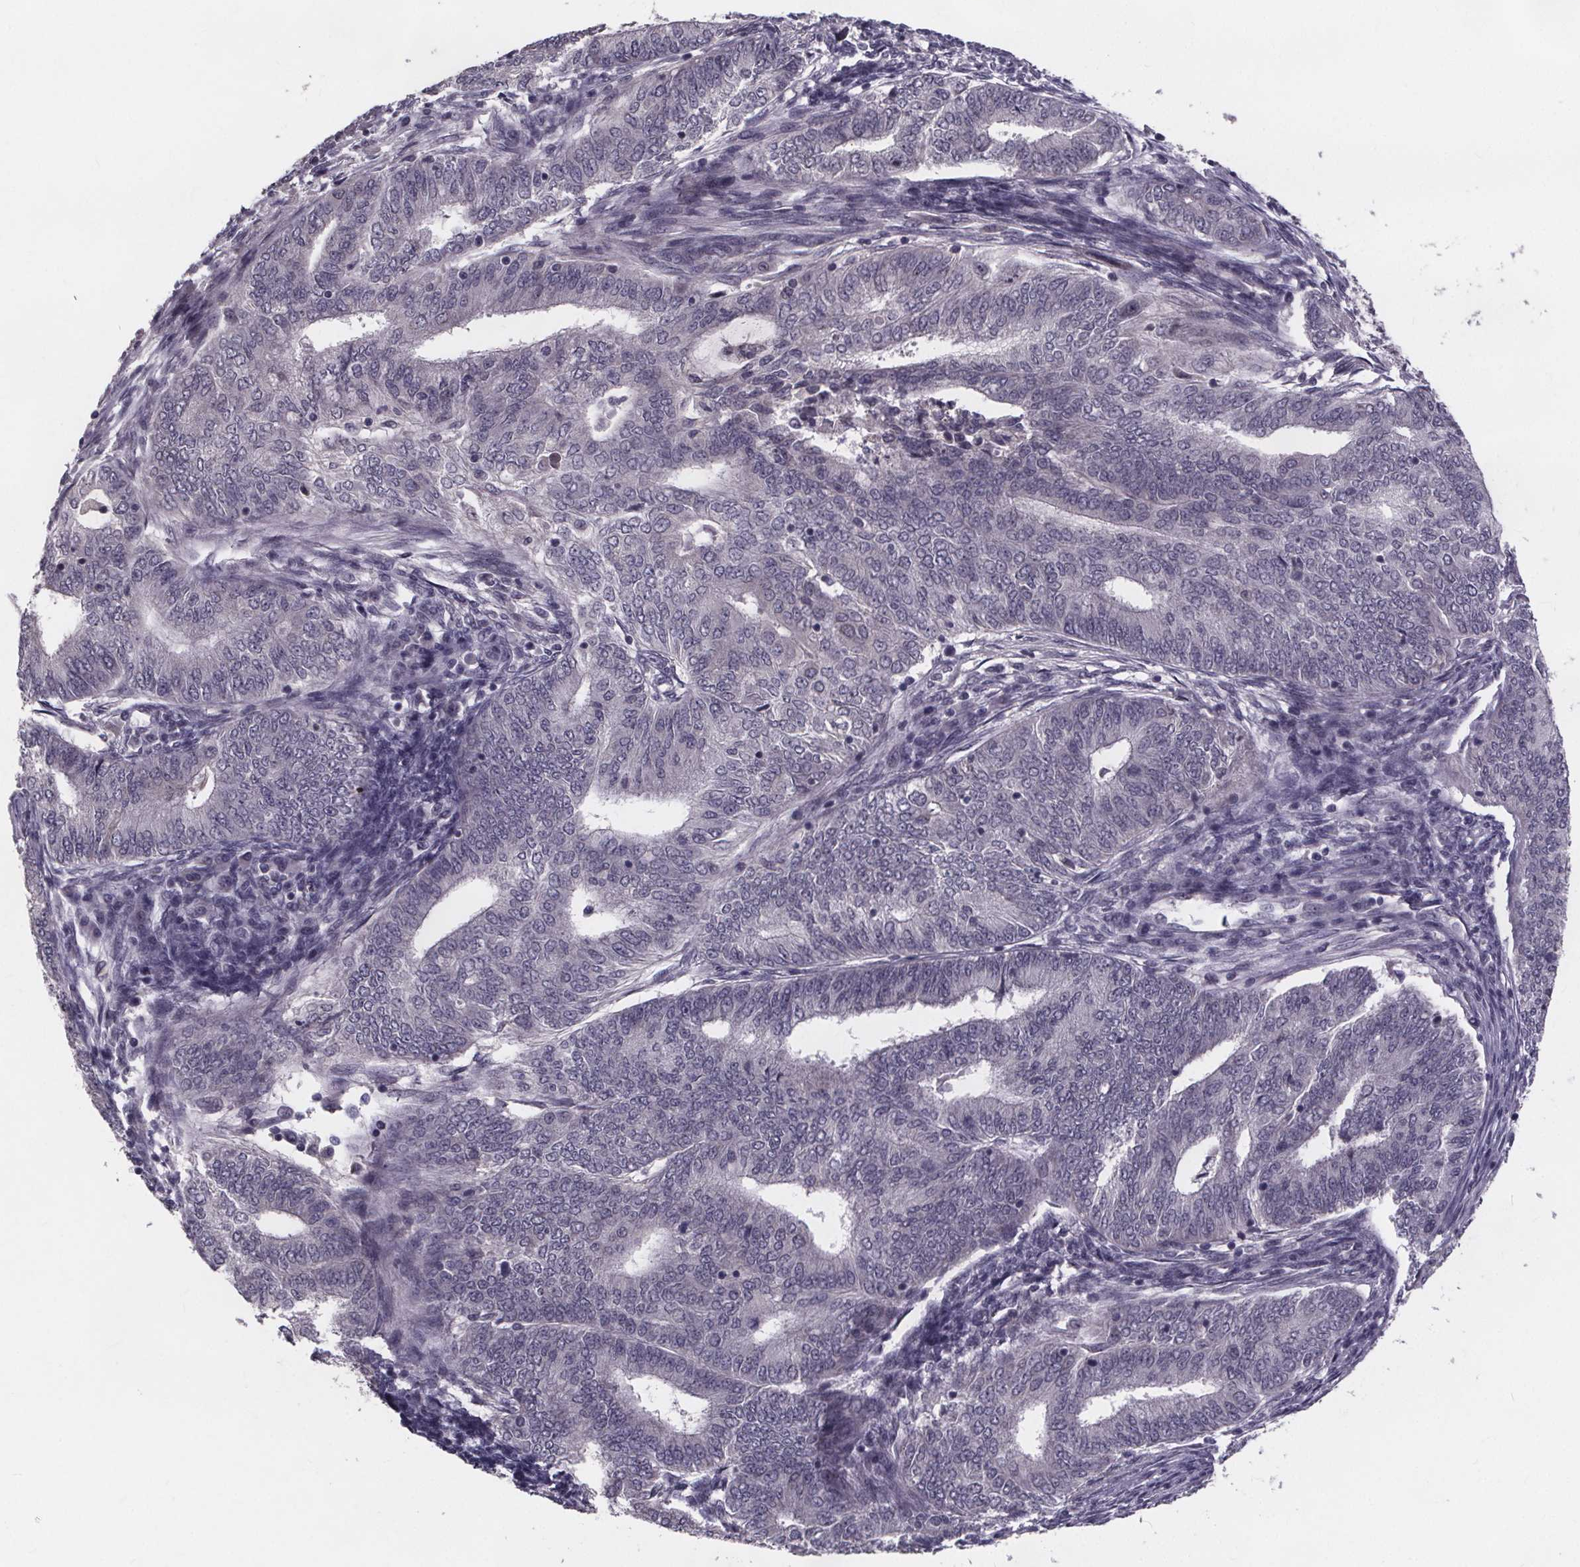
{"staining": {"intensity": "negative", "quantity": "none", "location": "none"}, "tissue": "endometrial cancer", "cell_type": "Tumor cells", "image_type": "cancer", "snomed": [{"axis": "morphology", "description": "Adenocarcinoma, NOS"}, {"axis": "topography", "description": "Endometrium"}], "caption": "There is no significant positivity in tumor cells of endometrial cancer (adenocarcinoma).", "gene": "FAM181B", "patient": {"sex": "female", "age": 62}}